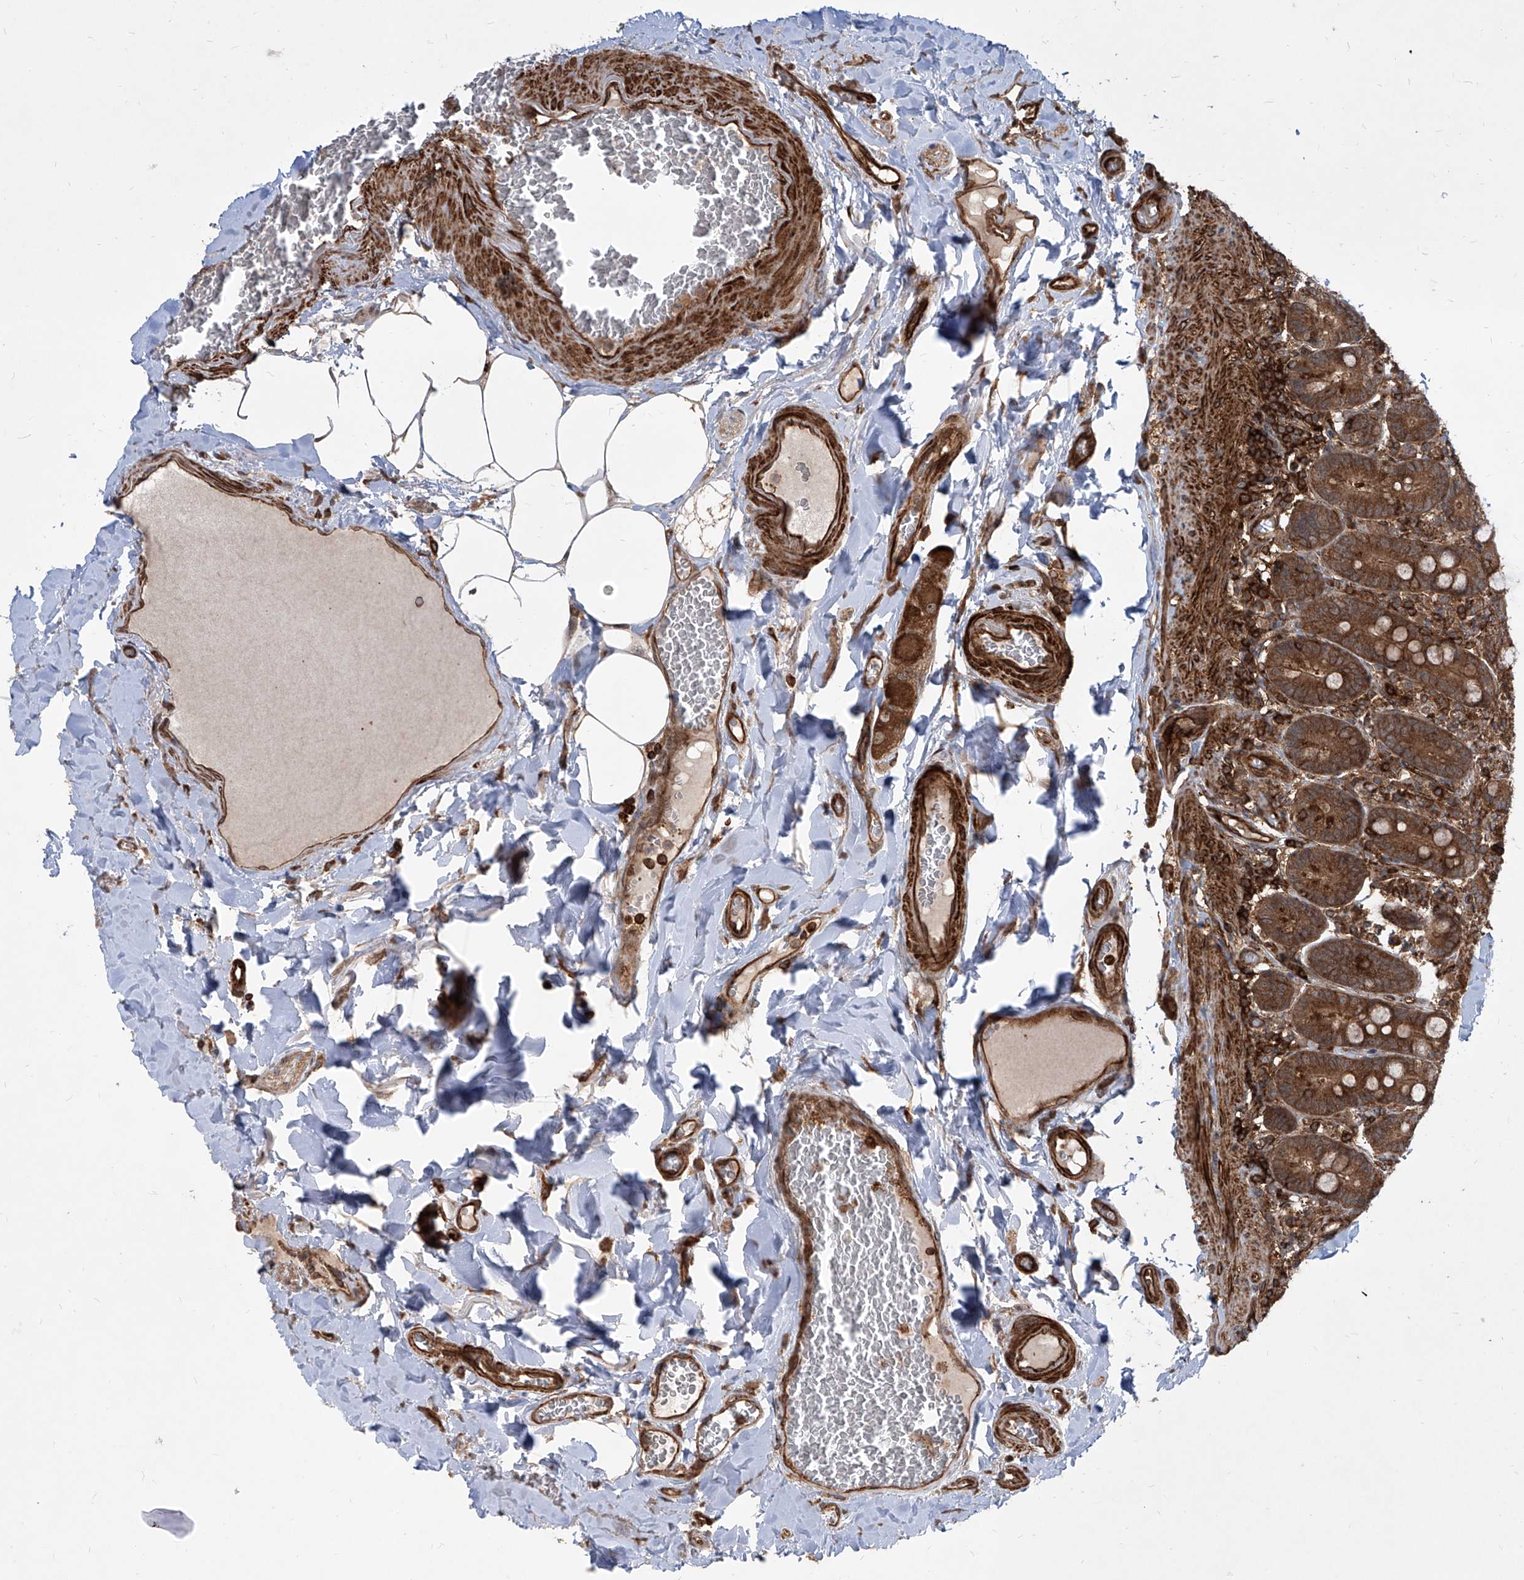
{"staining": {"intensity": "strong", "quantity": ">75%", "location": "cytoplasmic/membranous"}, "tissue": "duodenum", "cell_type": "Glandular cells", "image_type": "normal", "snomed": [{"axis": "morphology", "description": "Normal tissue, NOS"}, {"axis": "topography", "description": "Duodenum"}], "caption": "Immunohistochemical staining of normal human duodenum displays high levels of strong cytoplasmic/membranous staining in approximately >75% of glandular cells. (DAB (3,3'-diaminobenzidine) = brown stain, brightfield microscopy at high magnification).", "gene": "MAGED2", "patient": {"sex": "female", "age": 62}}